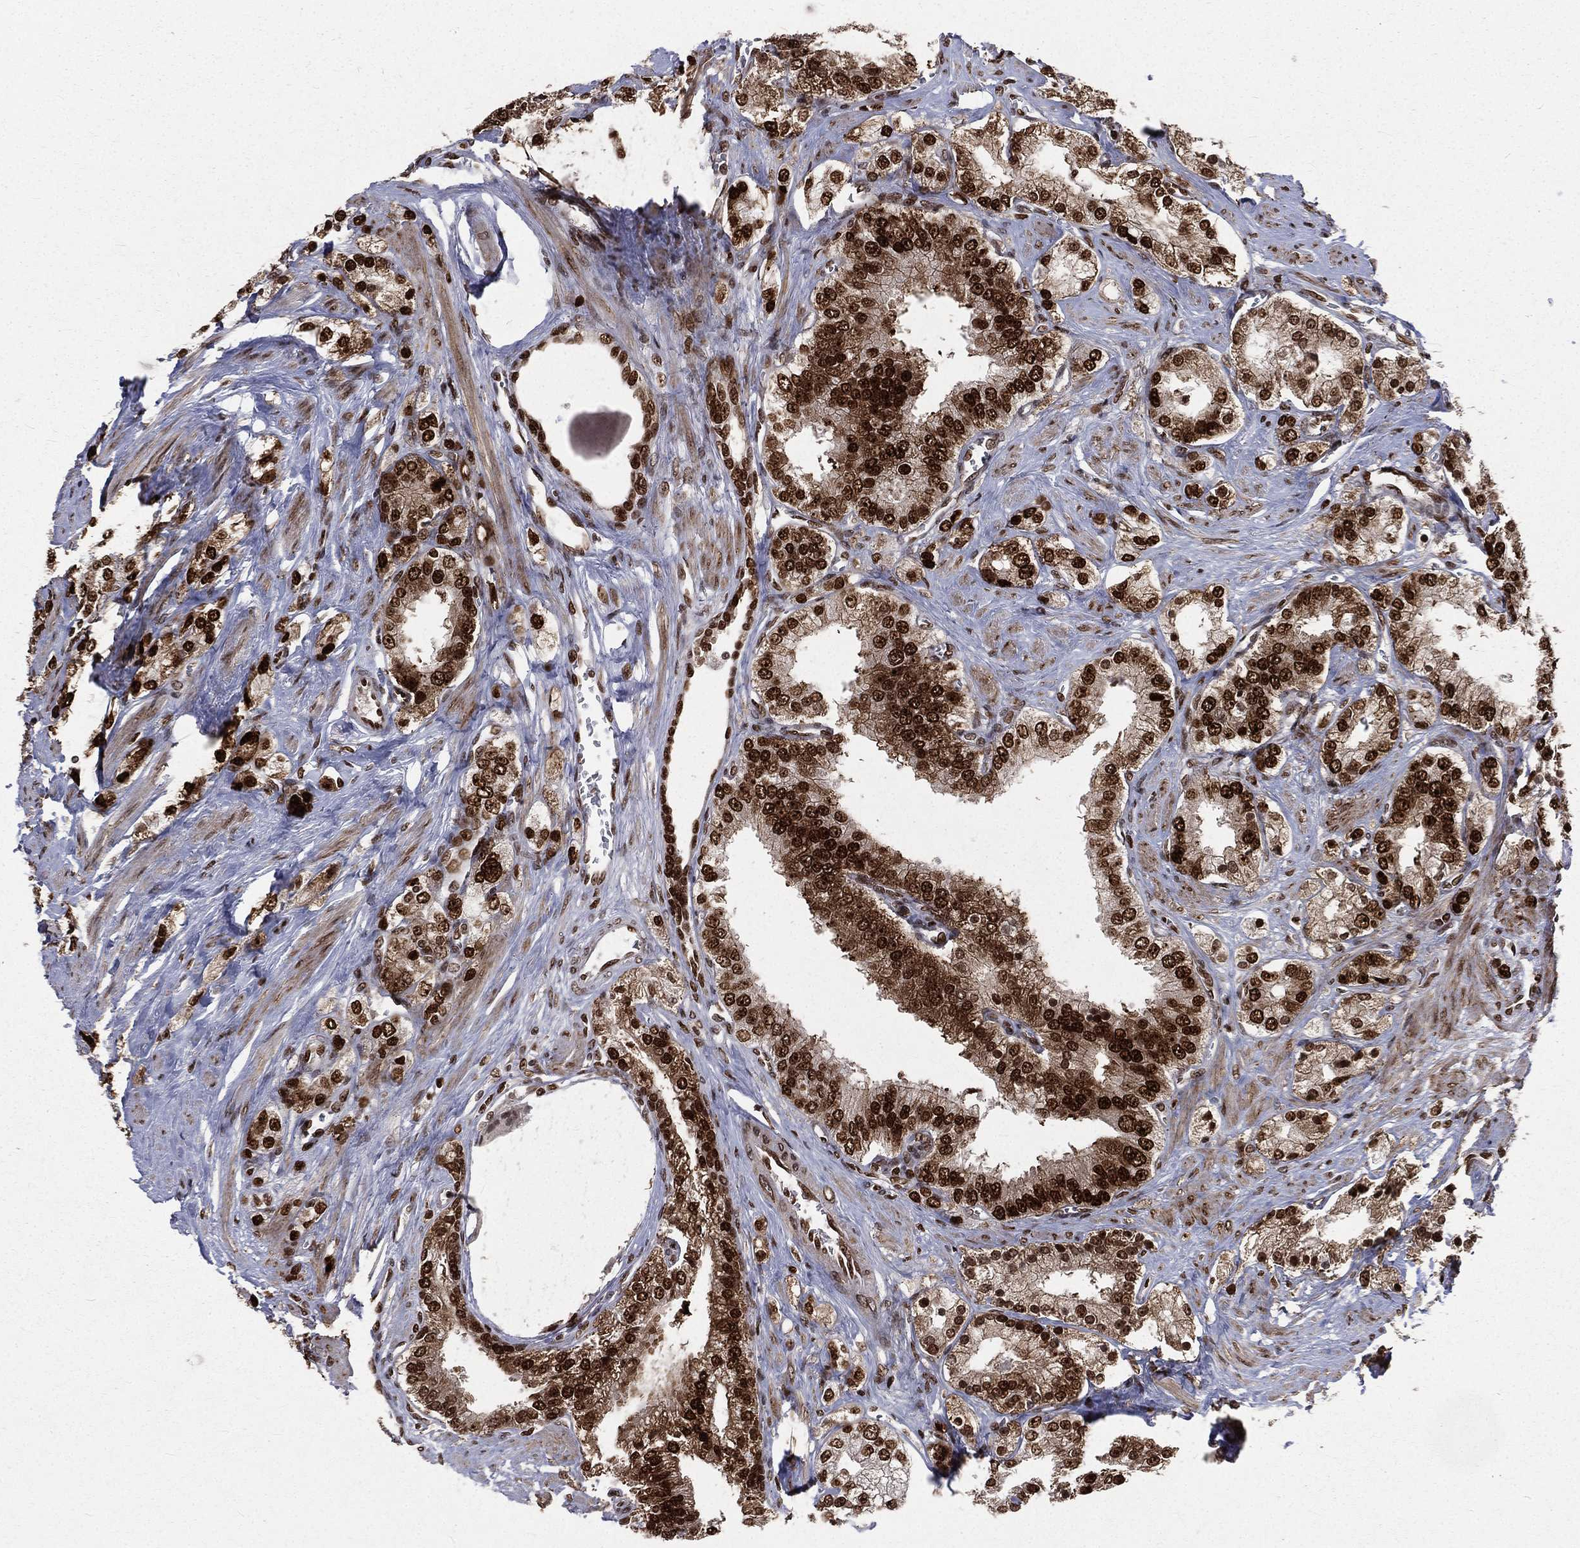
{"staining": {"intensity": "strong", "quantity": ">75%", "location": "nuclear"}, "tissue": "prostate cancer", "cell_type": "Tumor cells", "image_type": "cancer", "snomed": [{"axis": "morphology", "description": "Adenocarcinoma, NOS"}, {"axis": "topography", "description": "Prostate and seminal vesicle, NOS"}, {"axis": "topography", "description": "Prostate"}], "caption": "Prostate adenocarcinoma stained with DAB (3,3'-diaminobenzidine) immunohistochemistry (IHC) reveals high levels of strong nuclear expression in about >75% of tumor cells. (DAB IHC with brightfield microscopy, high magnification).", "gene": "POLB", "patient": {"sex": "male", "age": 67}}